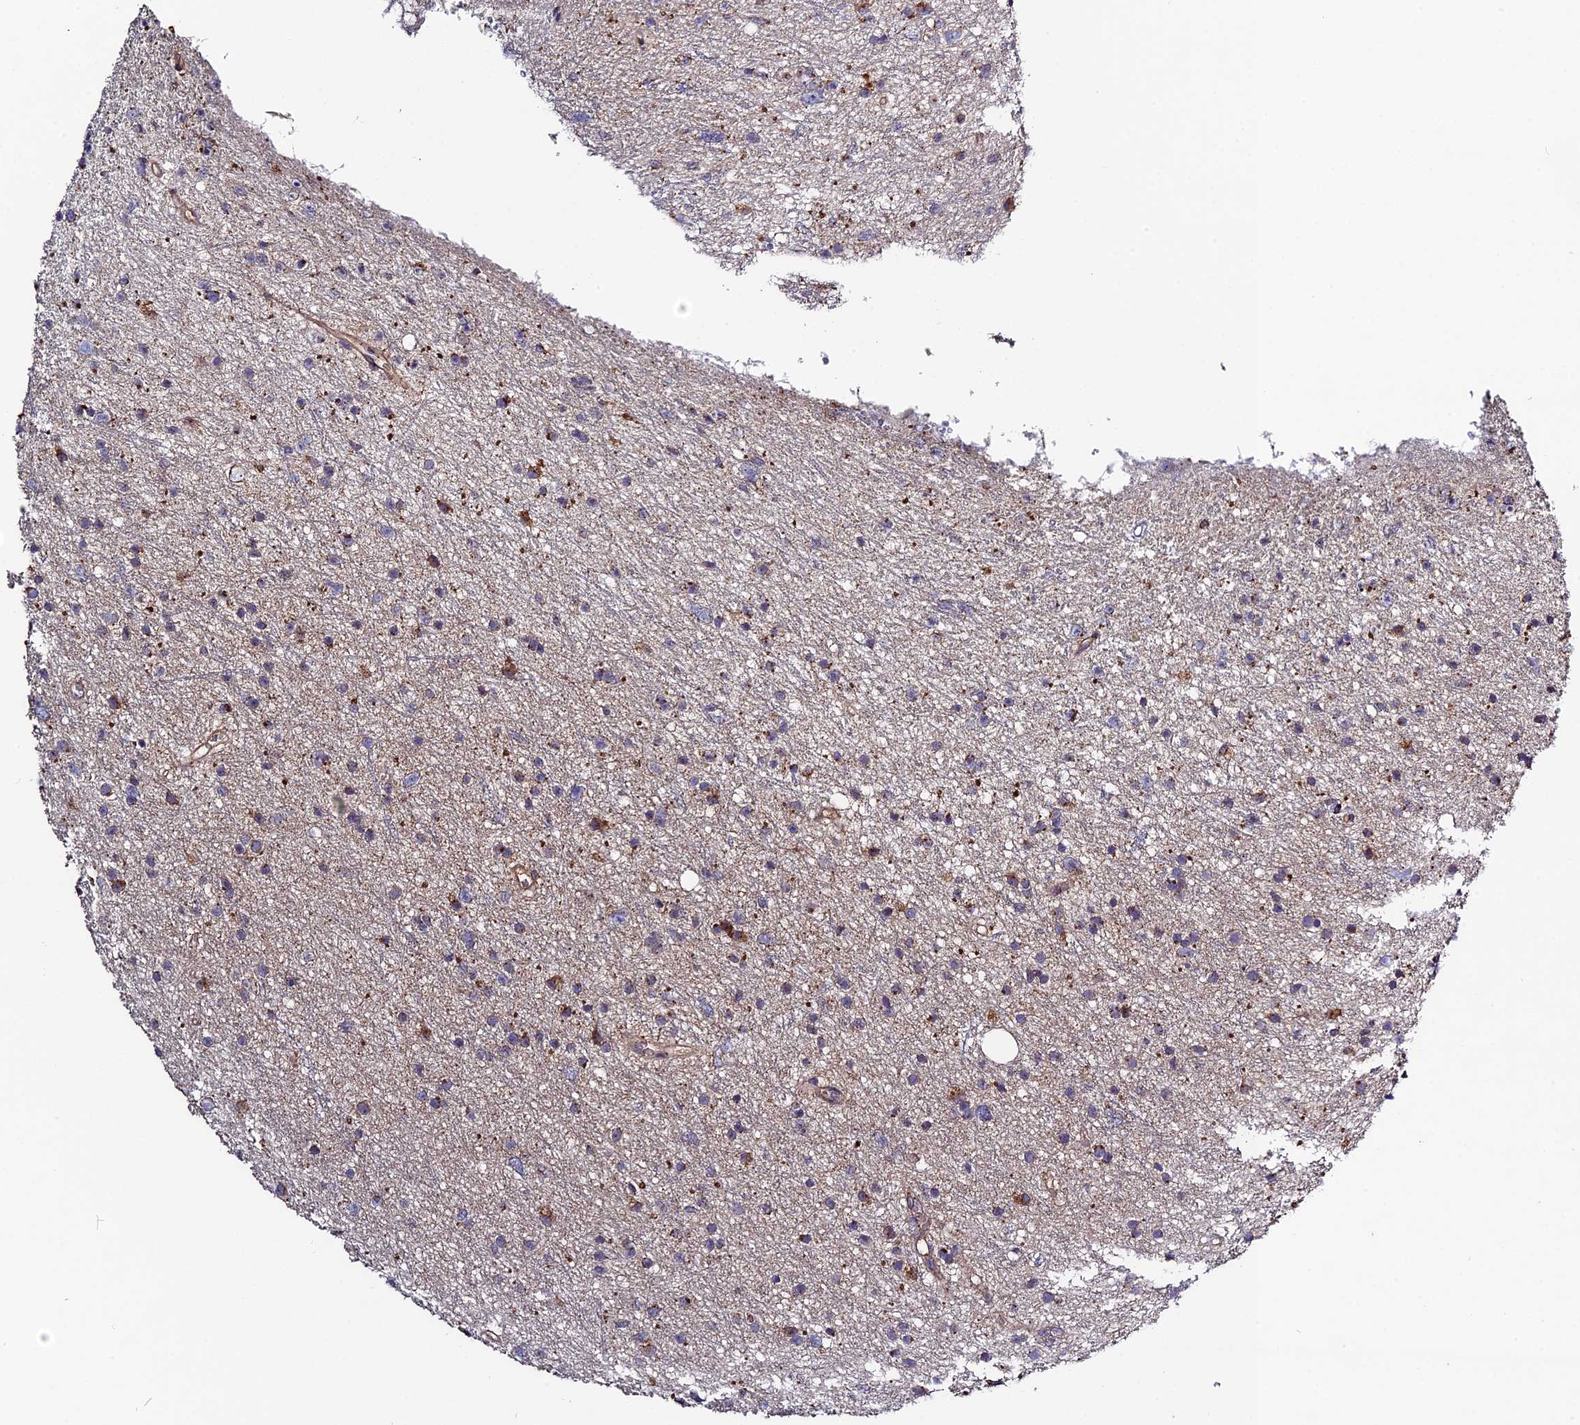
{"staining": {"intensity": "strong", "quantity": "<25%", "location": "cytoplasmic/membranous"}, "tissue": "glioma", "cell_type": "Tumor cells", "image_type": "cancer", "snomed": [{"axis": "morphology", "description": "Glioma, malignant, Low grade"}, {"axis": "topography", "description": "Cerebral cortex"}], "caption": "Immunohistochemical staining of malignant glioma (low-grade) displays medium levels of strong cytoplasmic/membranous protein positivity in approximately <25% of tumor cells.", "gene": "RPIA", "patient": {"sex": "female", "age": 39}}